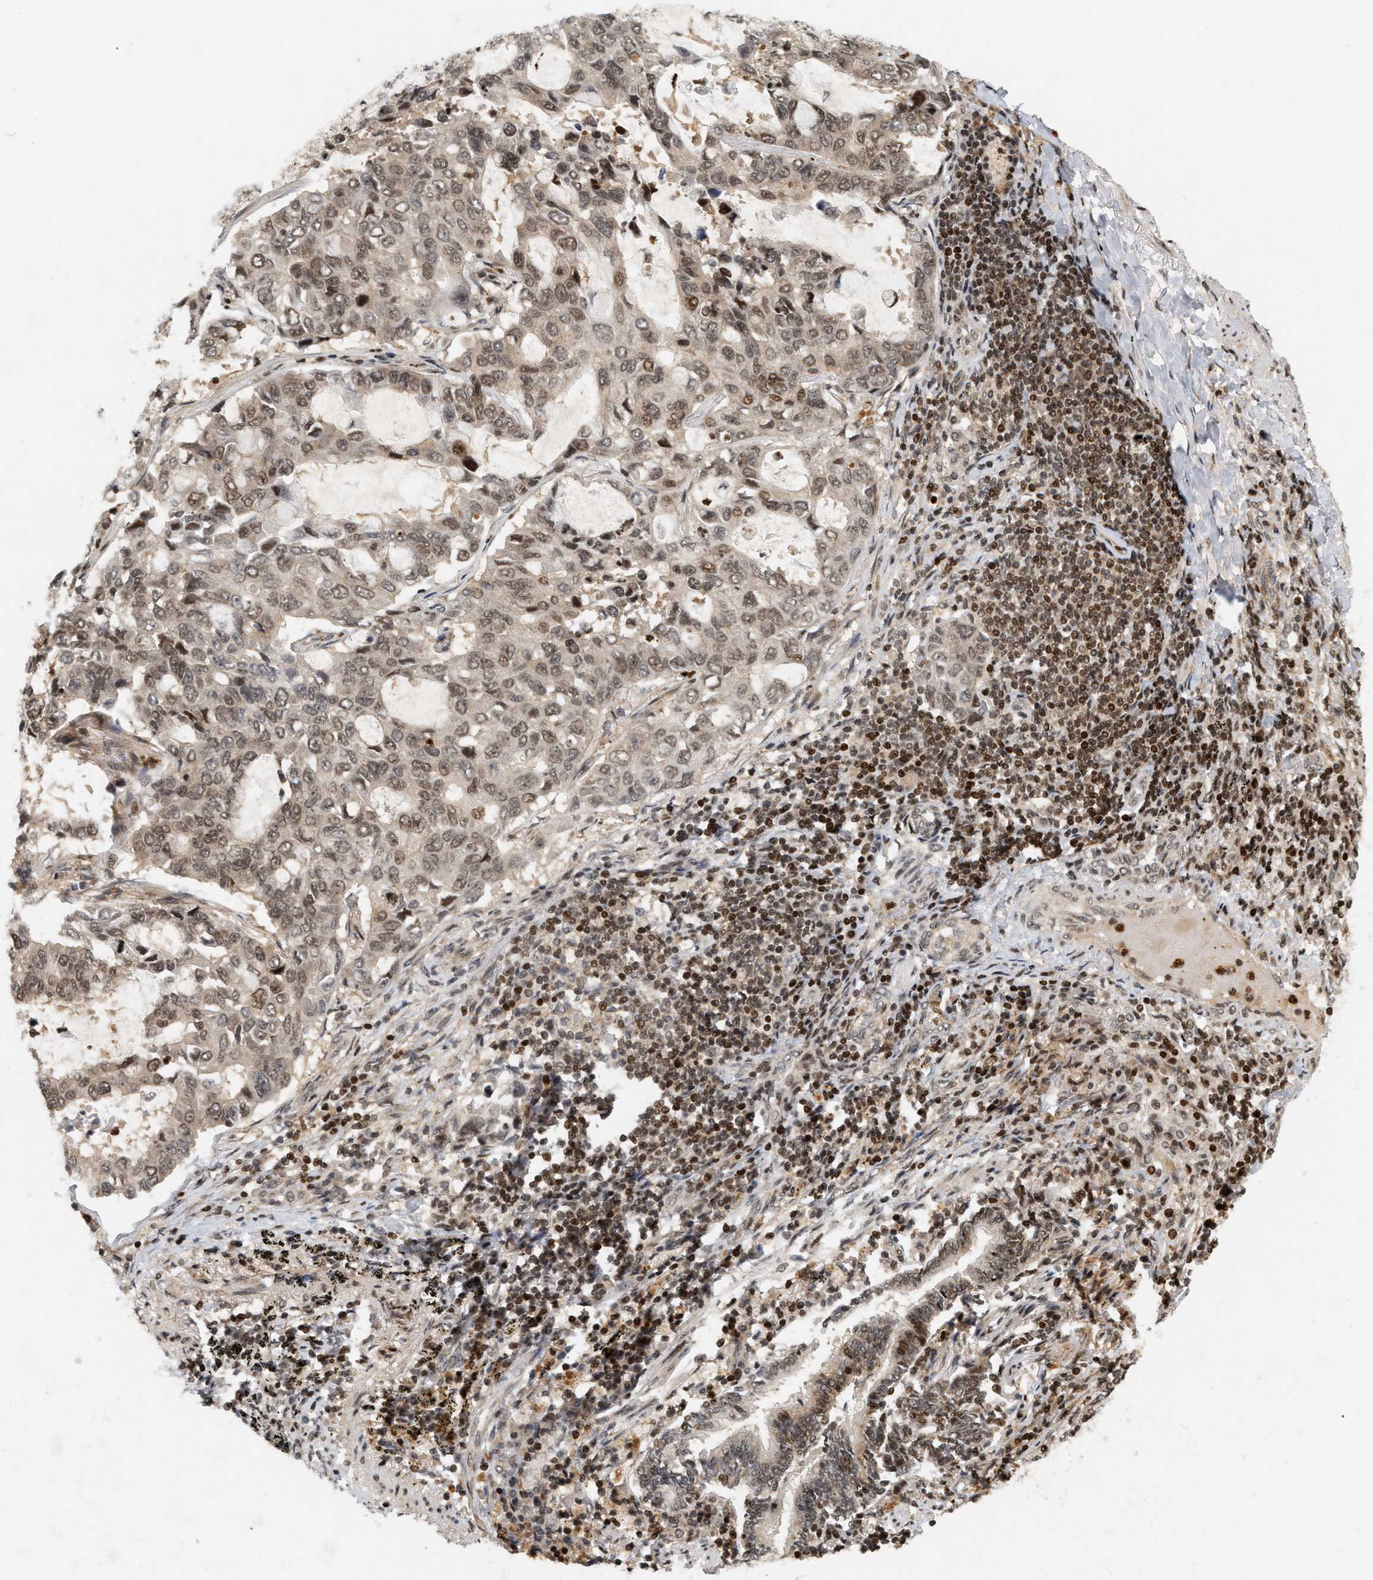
{"staining": {"intensity": "weak", "quantity": ">75%", "location": "nuclear"}, "tissue": "lung cancer", "cell_type": "Tumor cells", "image_type": "cancer", "snomed": [{"axis": "morphology", "description": "Adenocarcinoma, NOS"}, {"axis": "topography", "description": "Lung"}], "caption": "Lung cancer was stained to show a protein in brown. There is low levels of weak nuclear expression in about >75% of tumor cells.", "gene": "NFE2L2", "patient": {"sex": "male", "age": 64}}